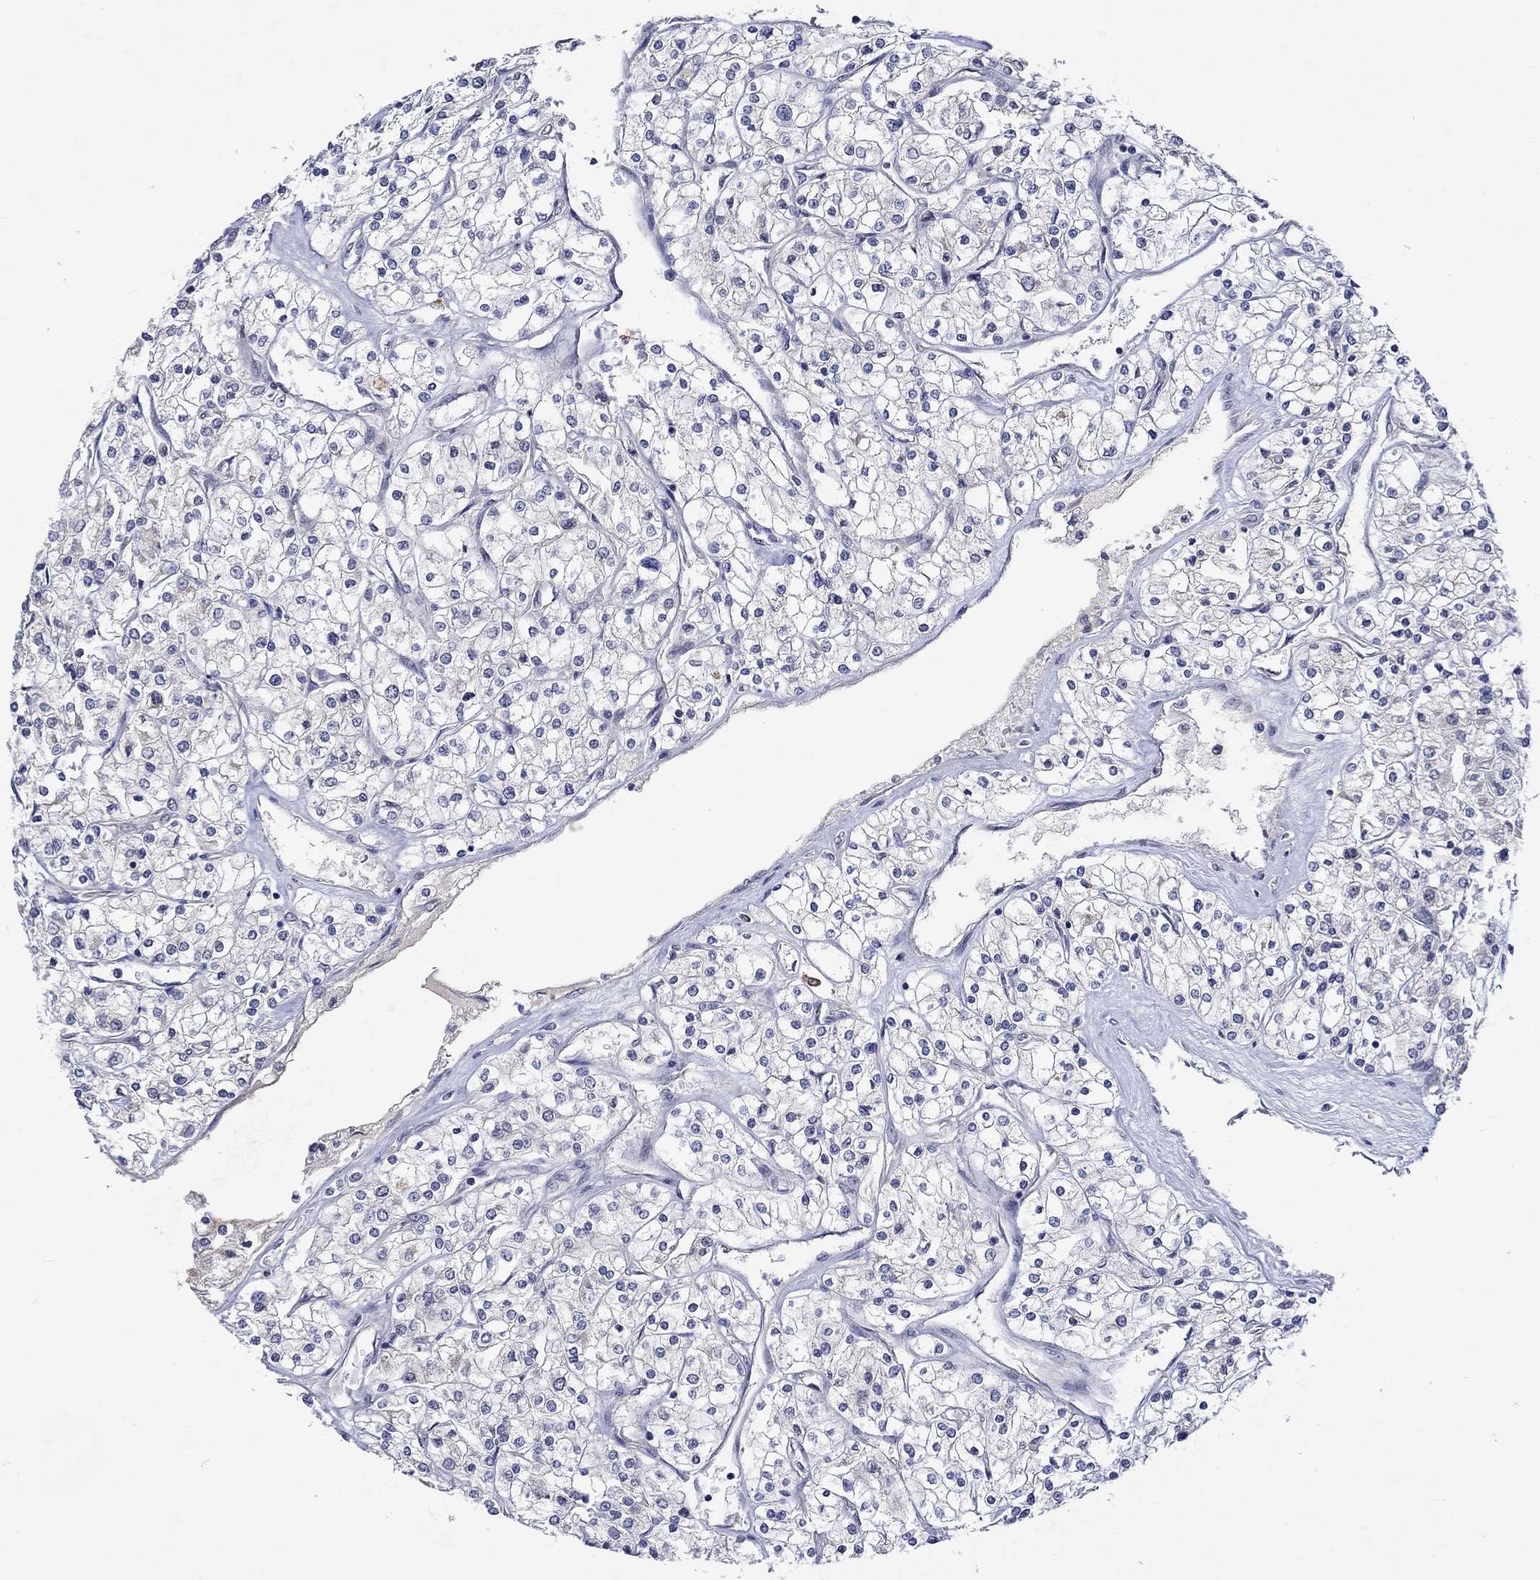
{"staining": {"intensity": "negative", "quantity": "none", "location": "none"}, "tissue": "renal cancer", "cell_type": "Tumor cells", "image_type": "cancer", "snomed": [{"axis": "morphology", "description": "Adenocarcinoma, NOS"}, {"axis": "topography", "description": "Kidney"}], "caption": "An image of renal cancer (adenocarcinoma) stained for a protein demonstrates no brown staining in tumor cells.", "gene": "DDX3Y", "patient": {"sex": "male", "age": 80}}